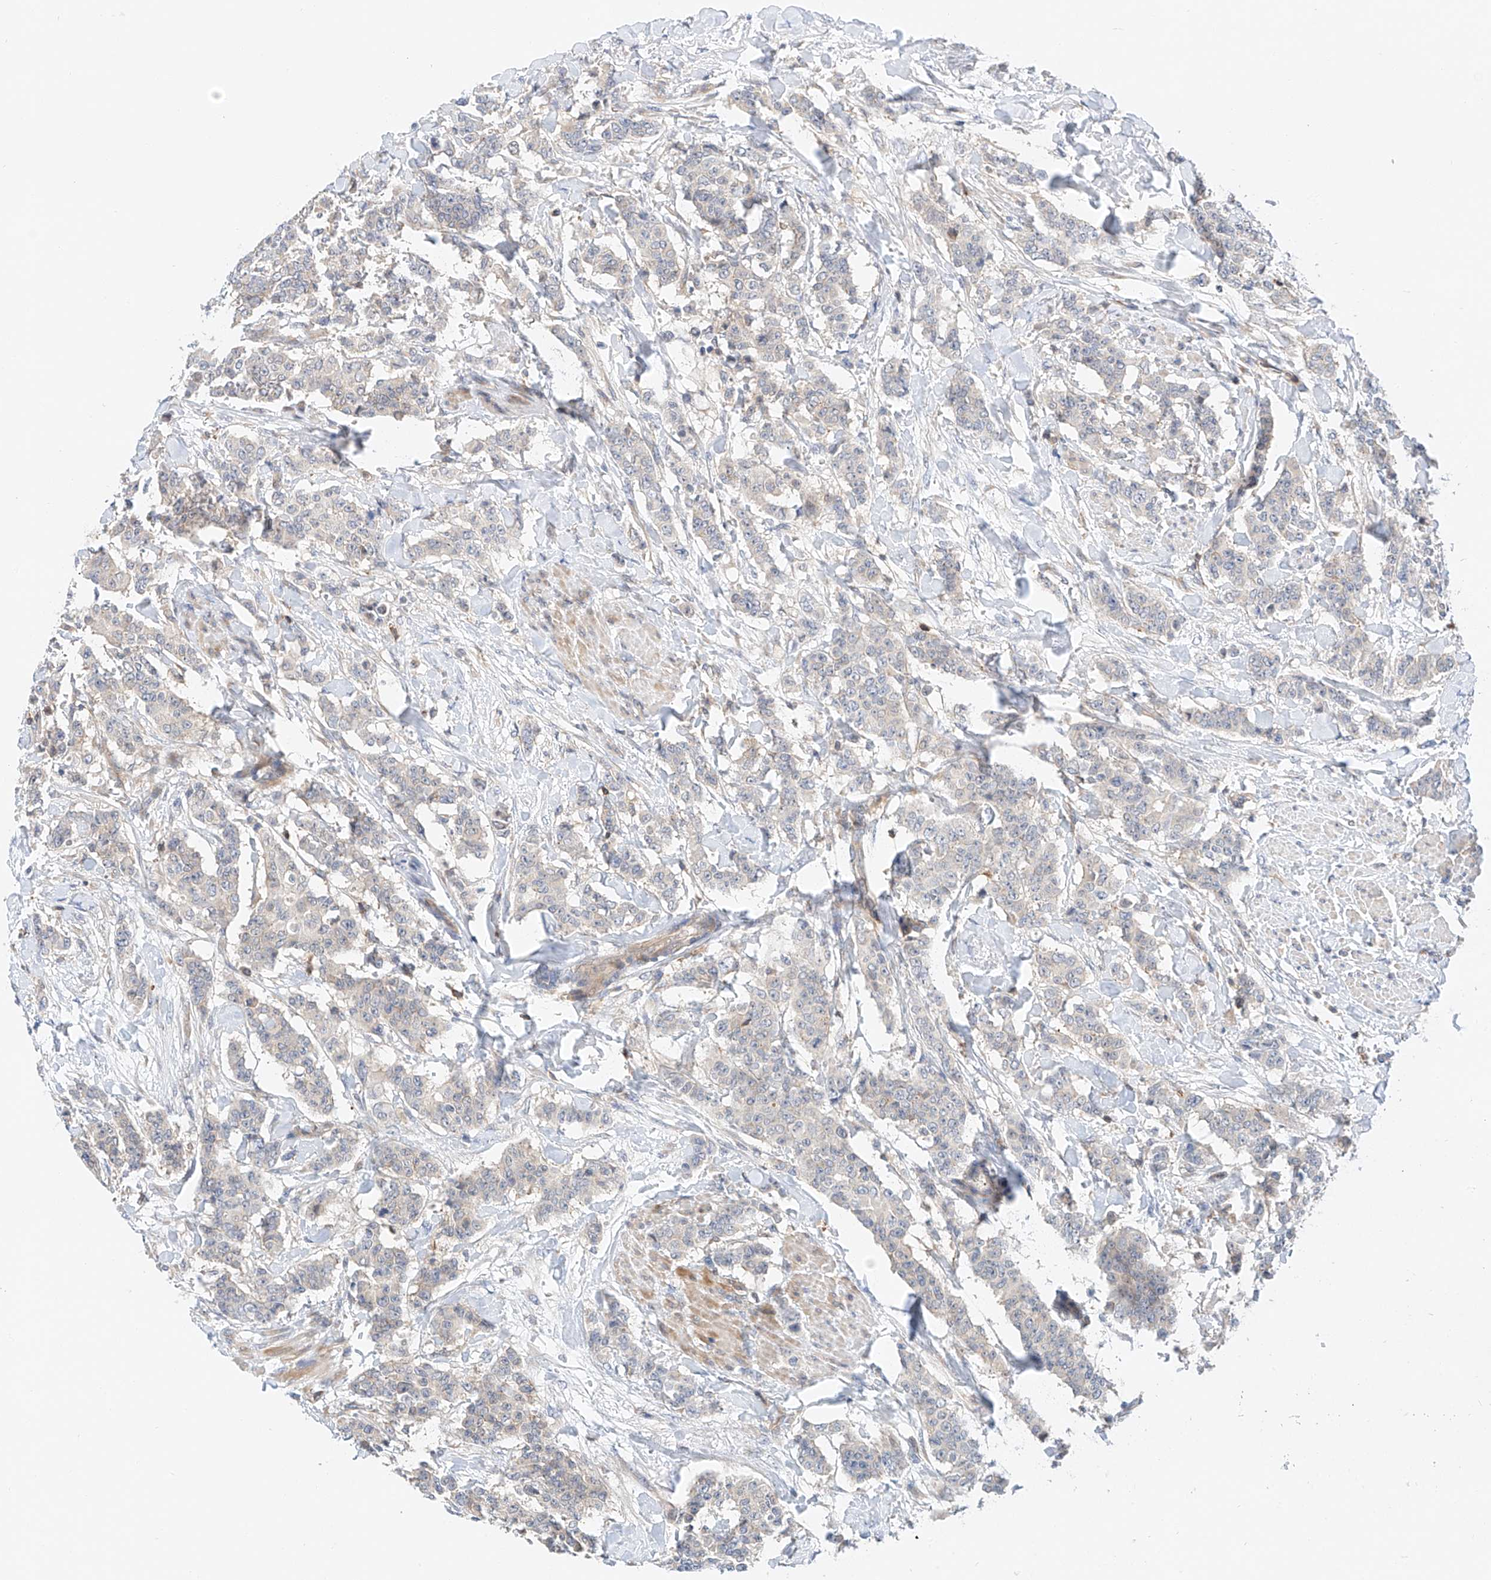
{"staining": {"intensity": "negative", "quantity": "none", "location": "none"}, "tissue": "breast cancer", "cell_type": "Tumor cells", "image_type": "cancer", "snomed": [{"axis": "morphology", "description": "Duct carcinoma"}, {"axis": "topography", "description": "Breast"}], "caption": "A micrograph of human breast invasive ductal carcinoma is negative for staining in tumor cells.", "gene": "MFN2", "patient": {"sex": "female", "age": 40}}